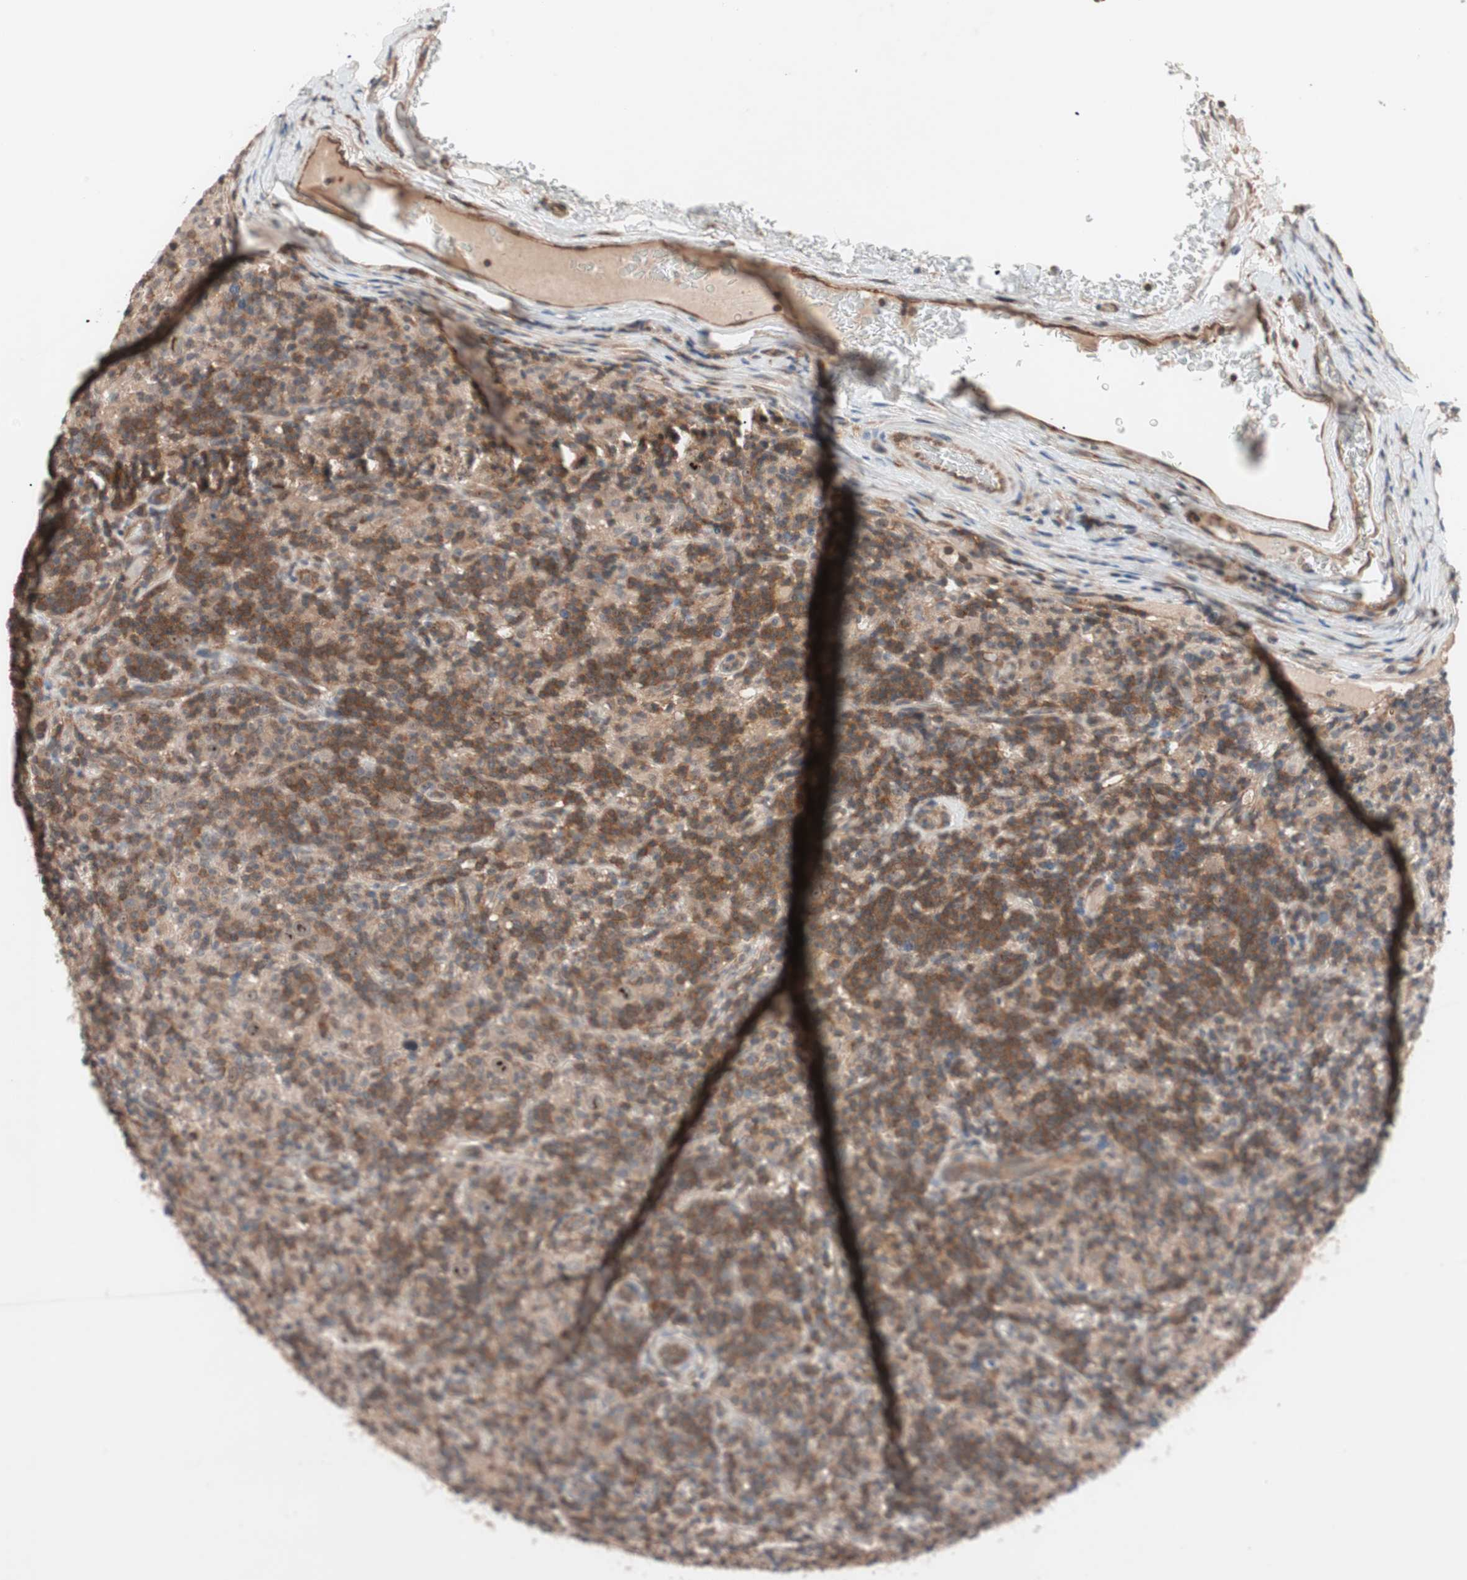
{"staining": {"intensity": "weak", "quantity": ">75%", "location": "cytoplasmic/membranous,nuclear"}, "tissue": "lymphoma", "cell_type": "Tumor cells", "image_type": "cancer", "snomed": [{"axis": "morphology", "description": "Hodgkin's disease, NOS"}, {"axis": "topography", "description": "Lymph node"}], "caption": "Immunohistochemical staining of human lymphoma reveals weak cytoplasmic/membranous and nuclear protein staining in approximately >75% of tumor cells.", "gene": "IRS1", "patient": {"sex": "male", "age": 70}}